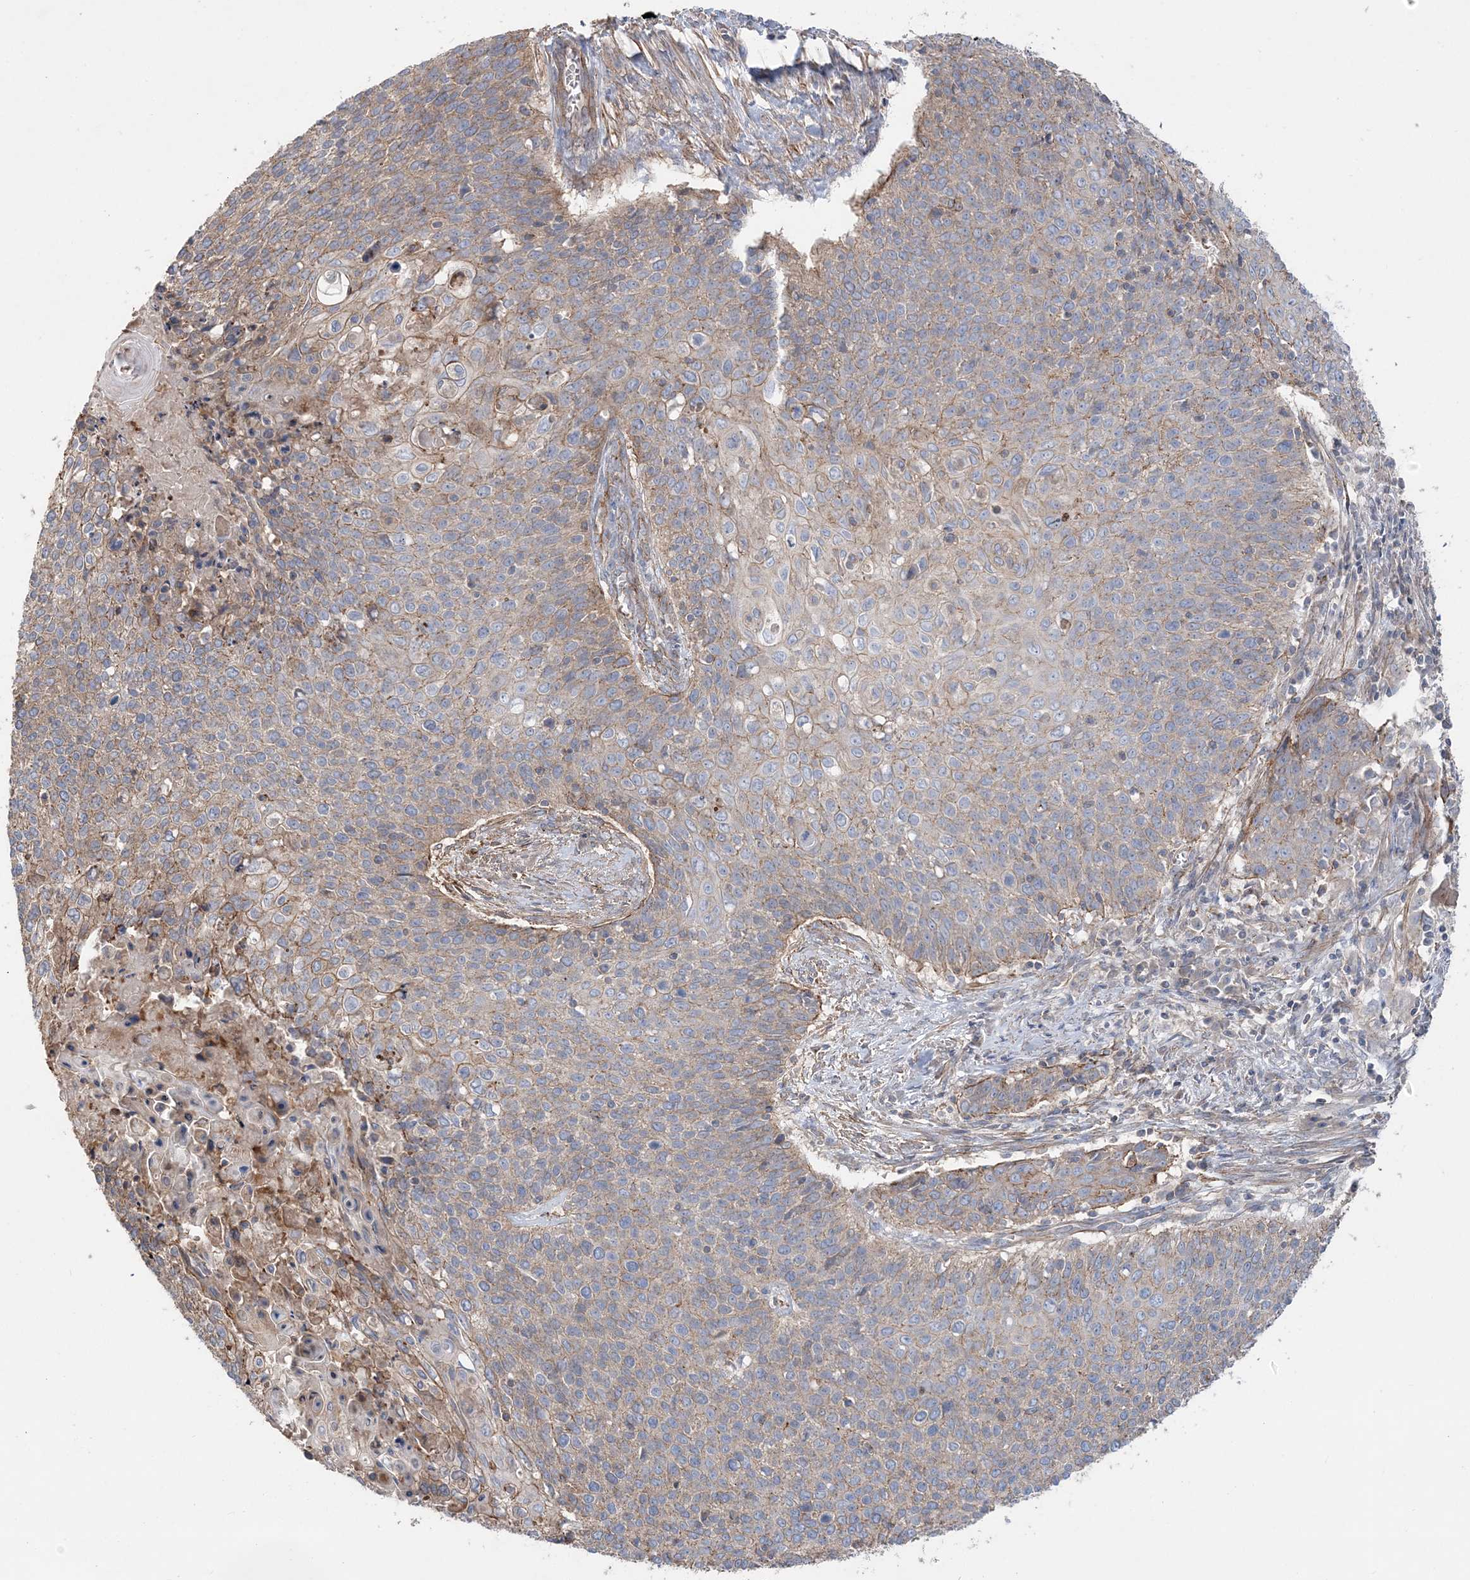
{"staining": {"intensity": "weak", "quantity": "25%-75%", "location": "cytoplasmic/membranous"}, "tissue": "cervical cancer", "cell_type": "Tumor cells", "image_type": "cancer", "snomed": [{"axis": "morphology", "description": "Squamous cell carcinoma, NOS"}, {"axis": "topography", "description": "Cervix"}], "caption": "A brown stain labels weak cytoplasmic/membranous staining of a protein in human squamous cell carcinoma (cervical) tumor cells.", "gene": "PIGC", "patient": {"sex": "female", "age": 39}}